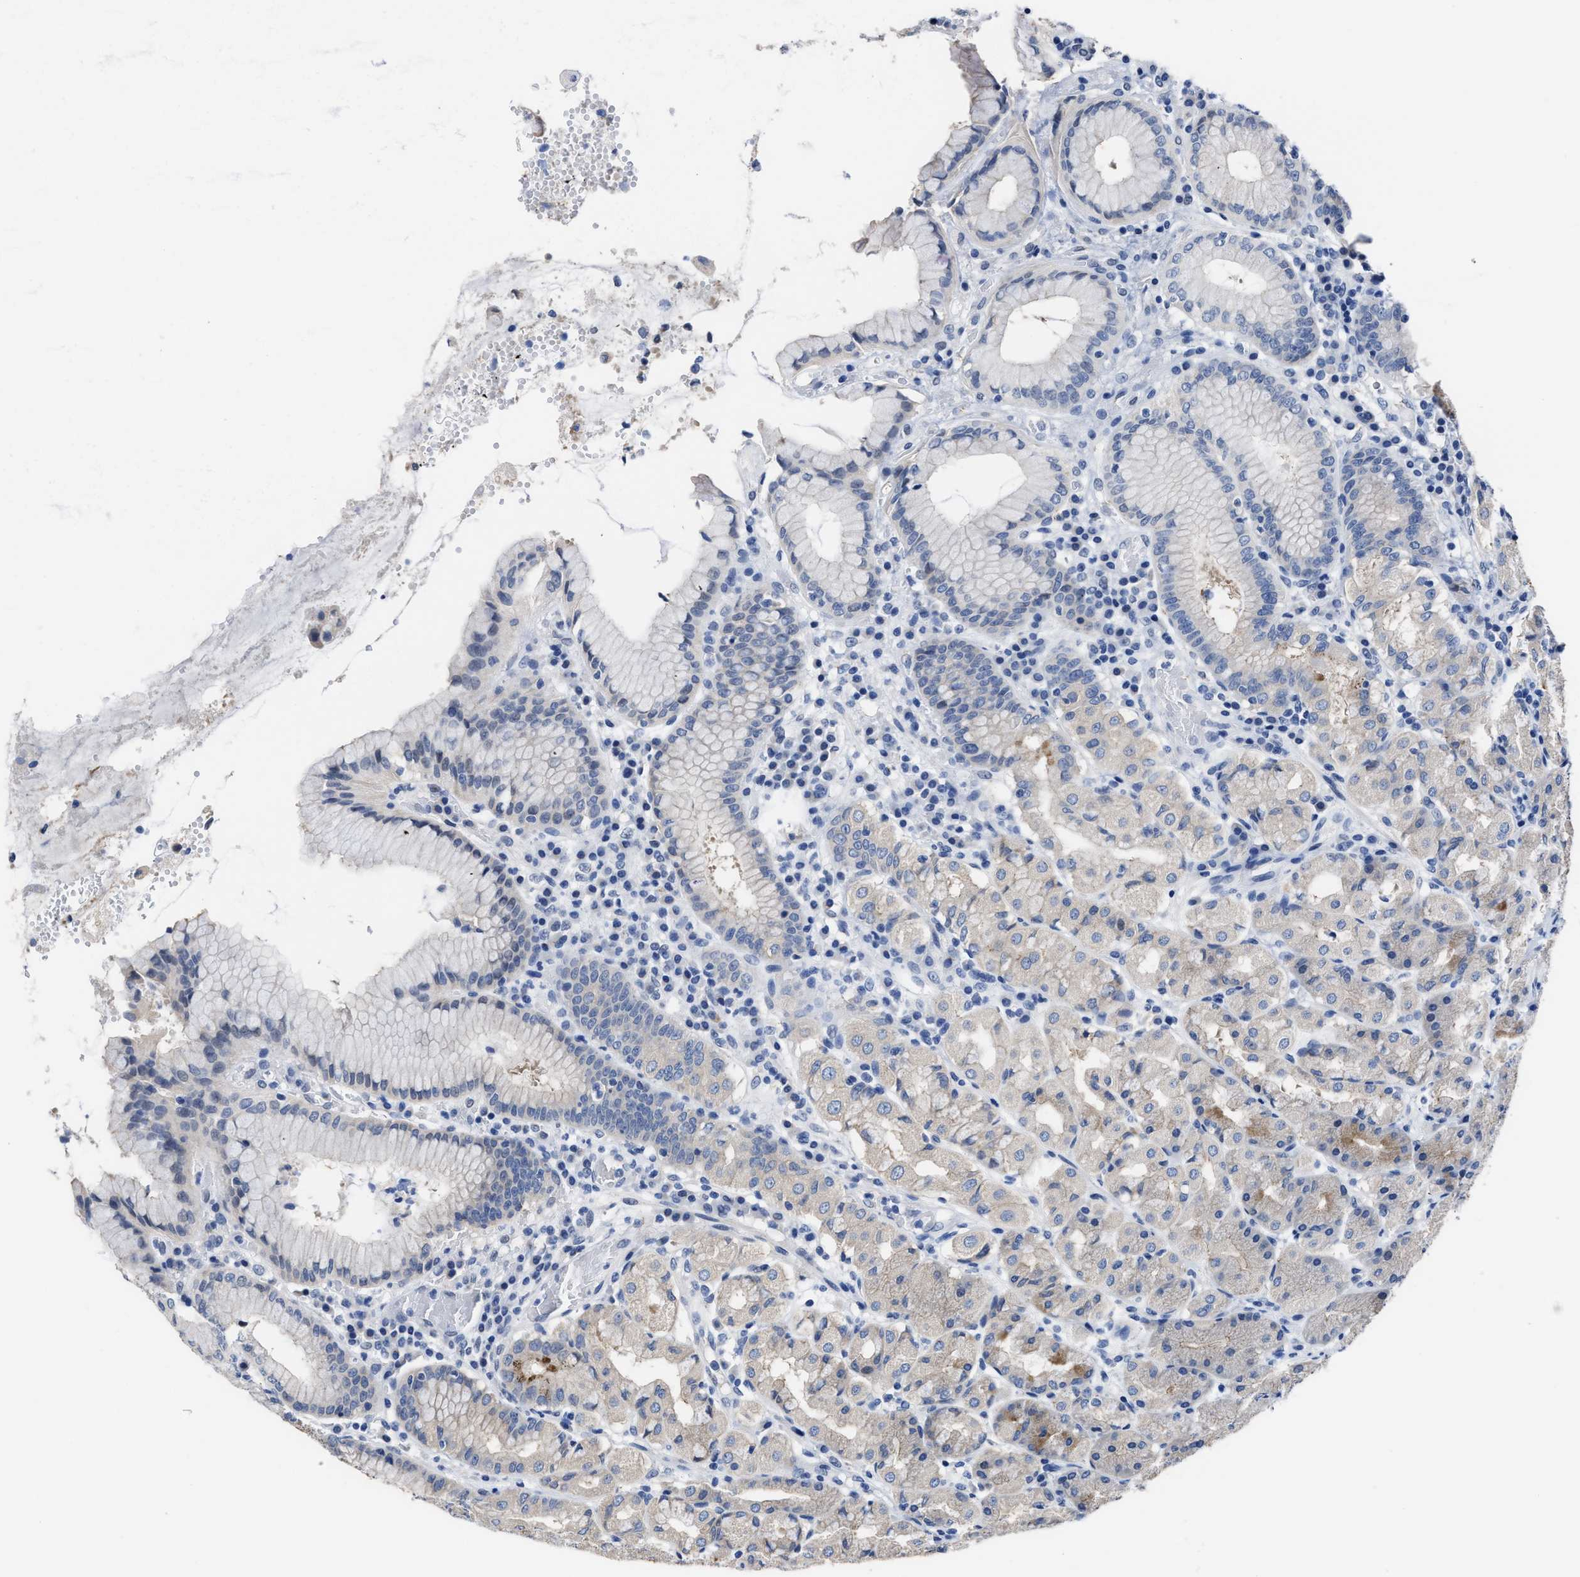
{"staining": {"intensity": "weak", "quantity": "<25%", "location": "cytoplasmic/membranous"}, "tissue": "stomach", "cell_type": "Glandular cells", "image_type": "normal", "snomed": [{"axis": "morphology", "description": "Normal tissue, NOS"}, {"axis": "topography", "description": "Stomach"}, {"axis": "topography", "description": "Stomach, lower"}], "caption": "This is an immunohistochemistry image of unremarkable stomach. There is no expression in glandular cells.", "gene": "HOOK1", "patient": {"sex": "female", "age": 56}}